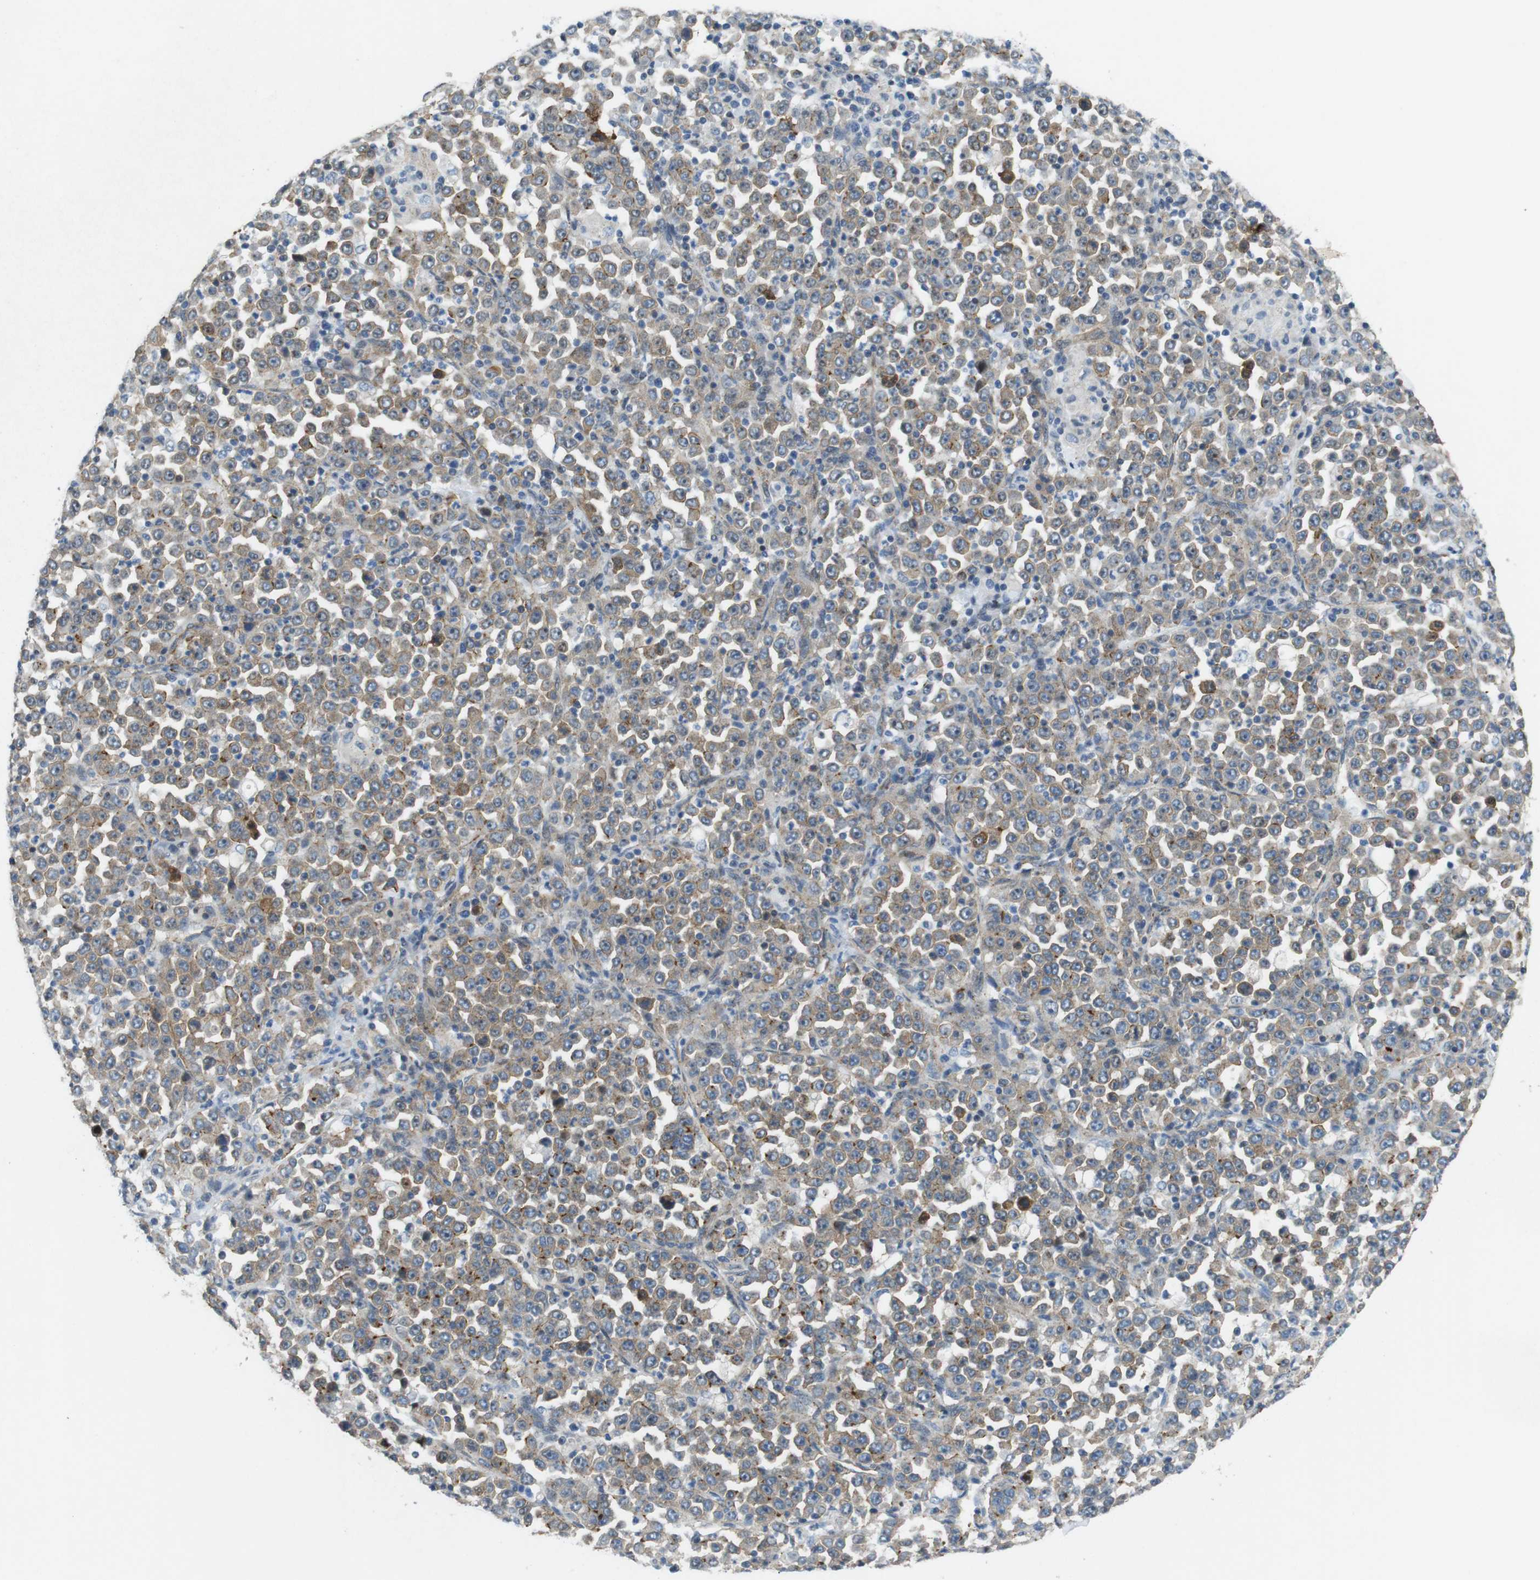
{"staining": {"intensity": "weak", "quantity": ">75%", "location": "cytoplasmic/membranous"}, "tissue": "stomach cancer", "cell_type": "Tumor cells", "image_type": "cancer", "snomed": [{"axis": "morphology", "description": "Normal tissue, NOS"}, {"axis": "morphology", "description": "Adenocarcinoma, NOS"}, {"axis": "topography", "description": "Stomach, upper"}, {"axis": "topography", "description": "Stomach"}], "caption": "Immunohistochemistry image of neoplastic tissue: stomach cancer stained using IHC reveals low levels of weak protein expression localized specifically in the cytoplasmic/membranous of tumor cells, appearing as a cytoplasmic/membranous brown color.", "gene": "TJP3", "patient": {"sex": "male", "age": 59}}